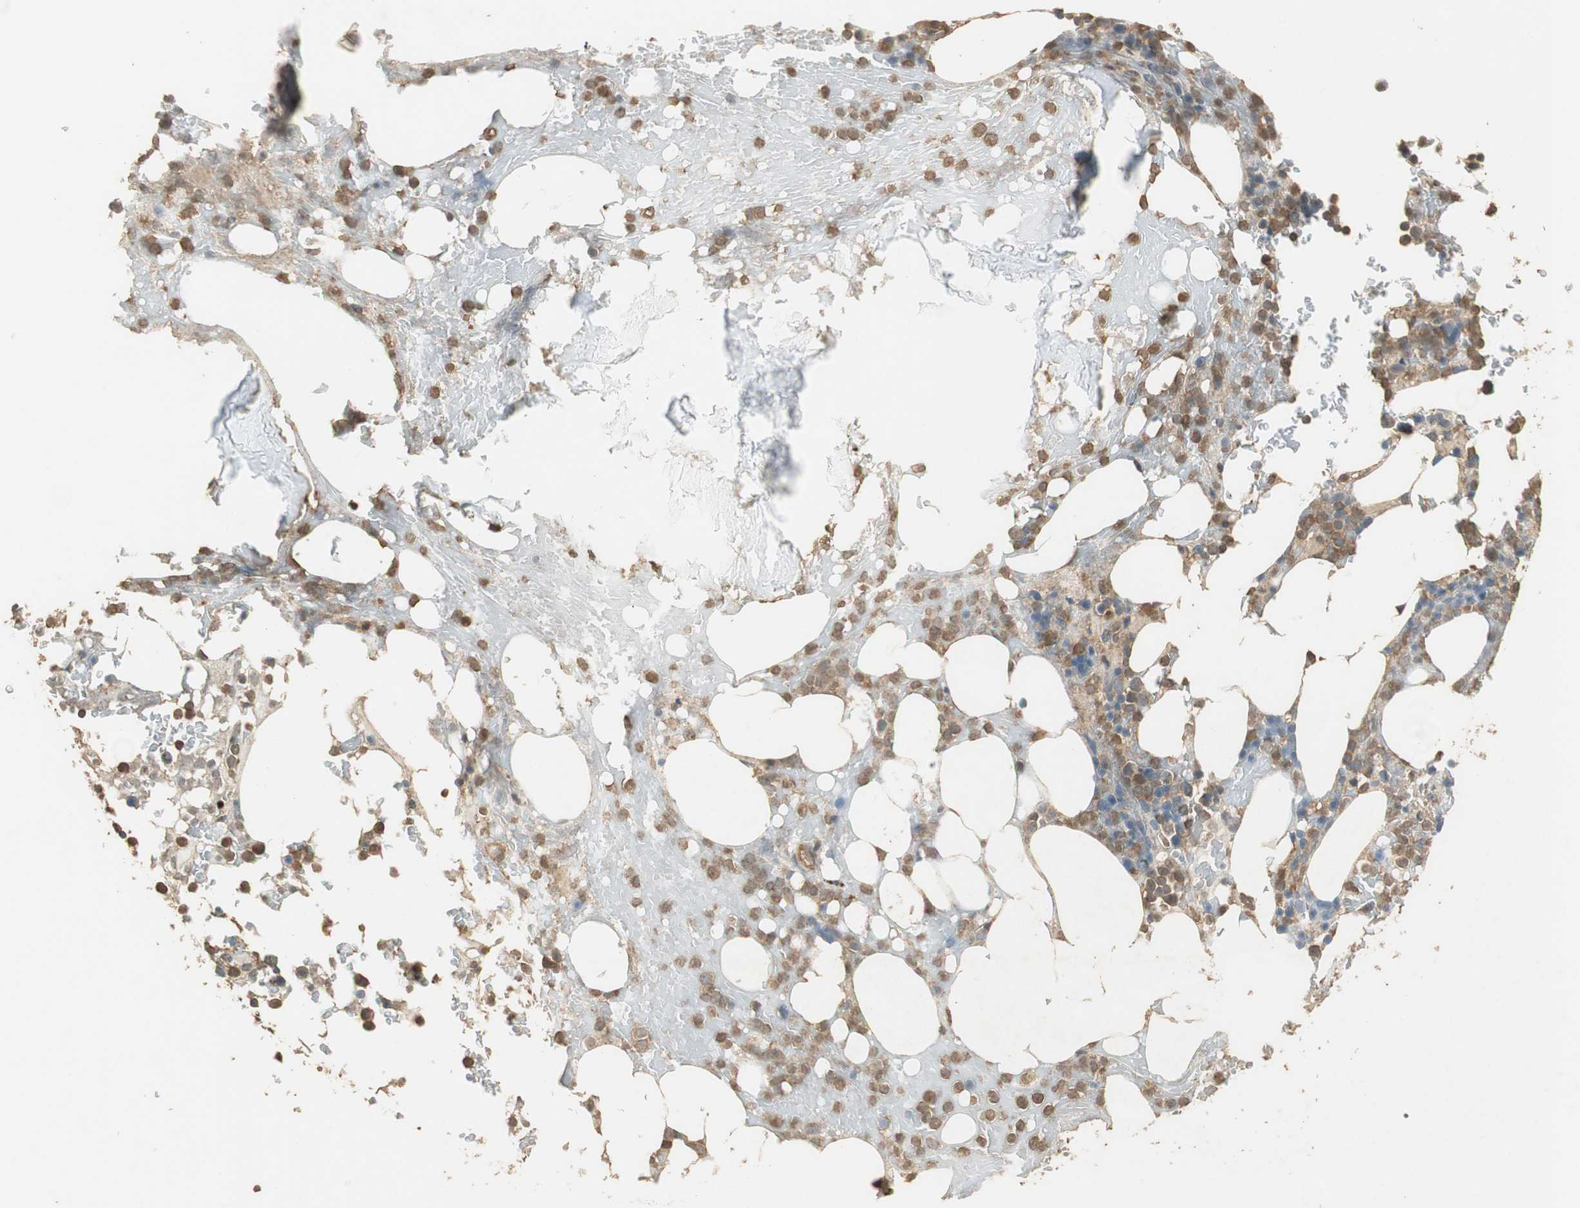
{"staining": {"intensity": "moderate", "quantity": ">75%", "location": "cytoplasmic/membranous"}, "tissue": "bone marrow", "cell_type": "Hematopoietic cells", "image_type": "normal", "snomed": [{"axis": "morphology", "description": "Normal tissue, NOS"}, {"axis": "topography", "description": "Bone marrow"}], "caption": "A brown stain highlights moderate cytoplasmic/membranous staining of a protein in hematopoietic cells of normal human bone marrow.", "gene": "USP2", "patient": {"sex": "female", "age": 66}}